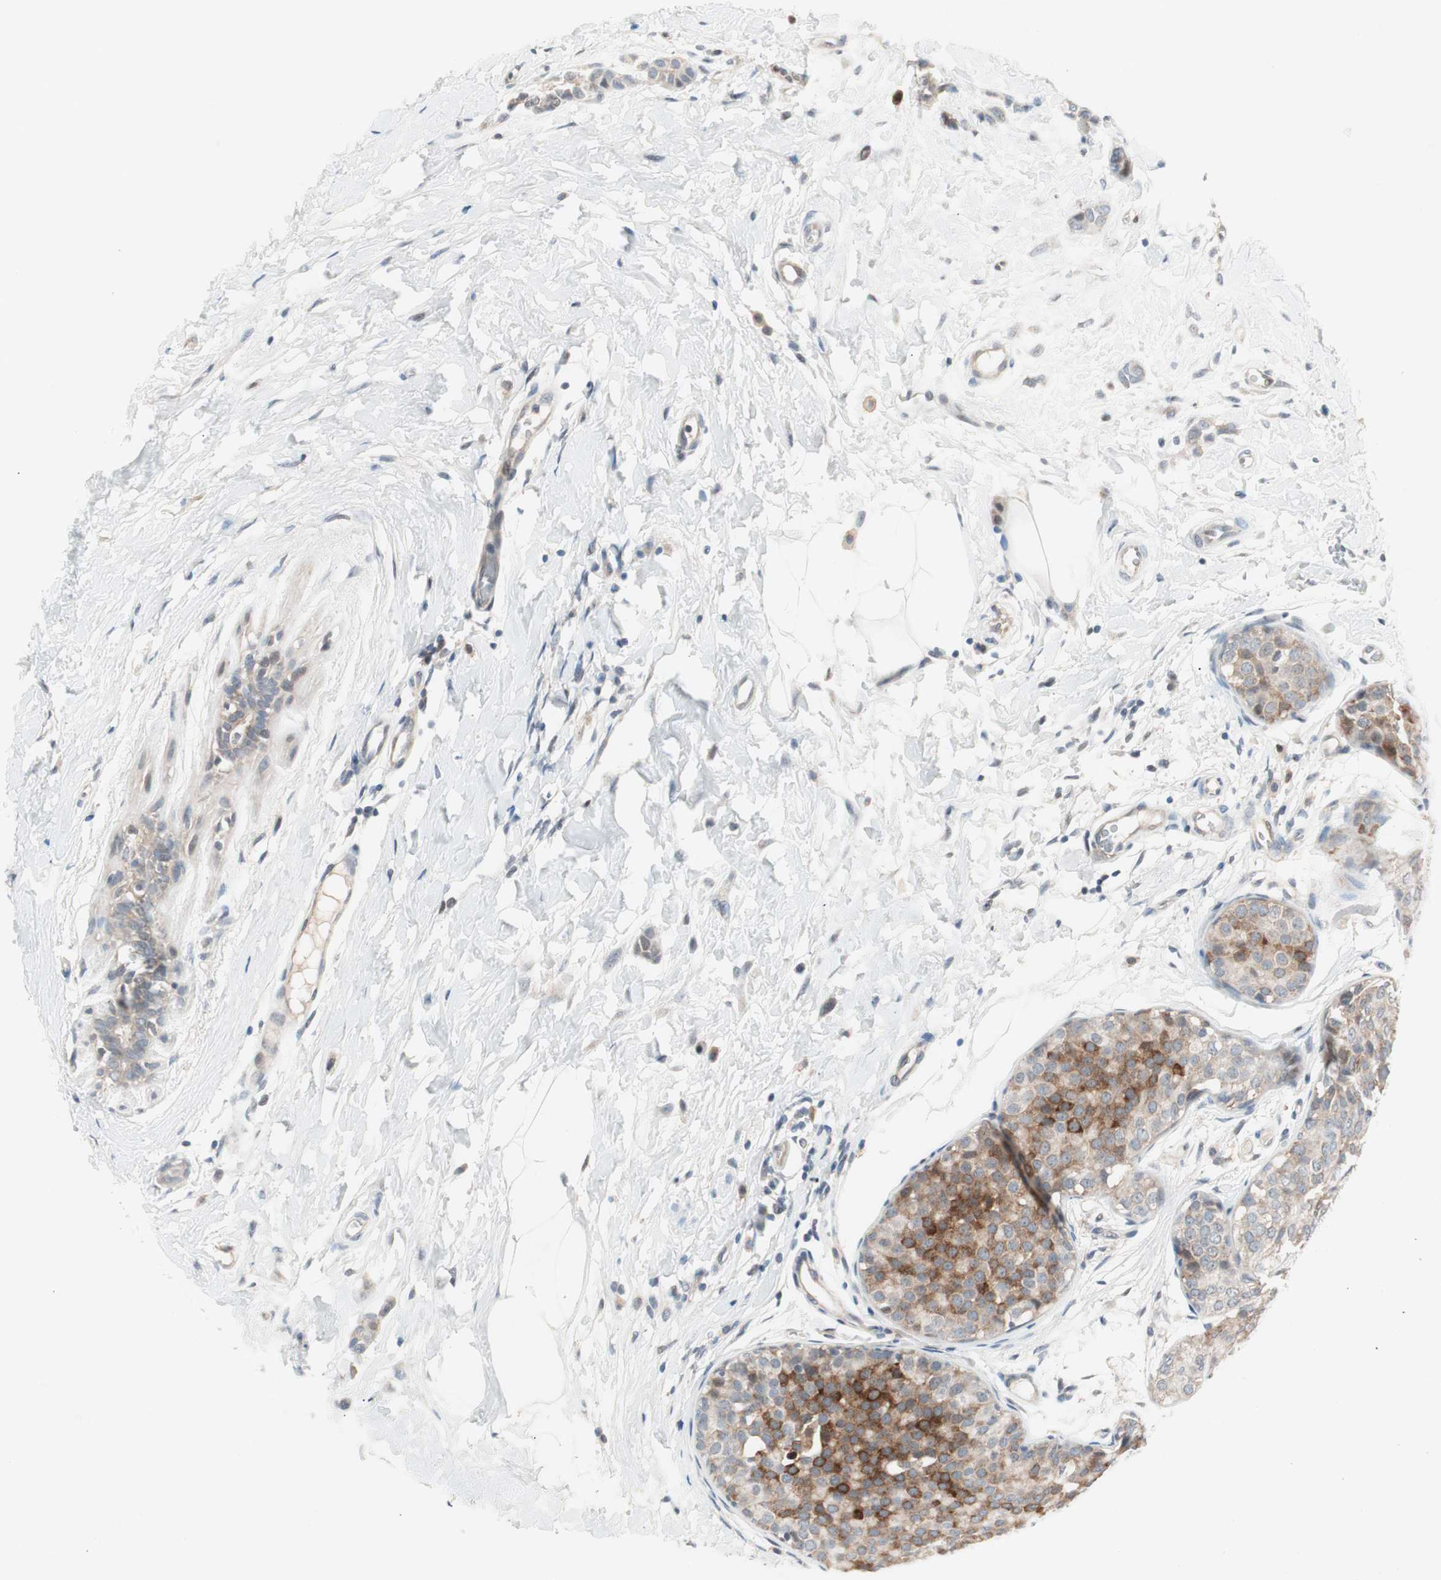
{"staining": {"intensity": "weak", "quantity": "25%-75%", "location": "cytoplasmic/membranous"}, "tissue": "breast cancer", "cell_type": "Tumor cells", "image_type": "cancer", "snomed": [{"axis": "morphology", "description": "Lobular carcinoma, in situ"}, {"axis": "morphology", "description": "Lobular carcinoma"}, {"axis": "topography", "description": "Breast"}], "caption": "Human breast cancer (lobular carcinoma in situ) stained with a protein marker demonstrates weak staining in tumor cells.", "gene": "POLH", "patient": {"sex": "female", "age": 41}}